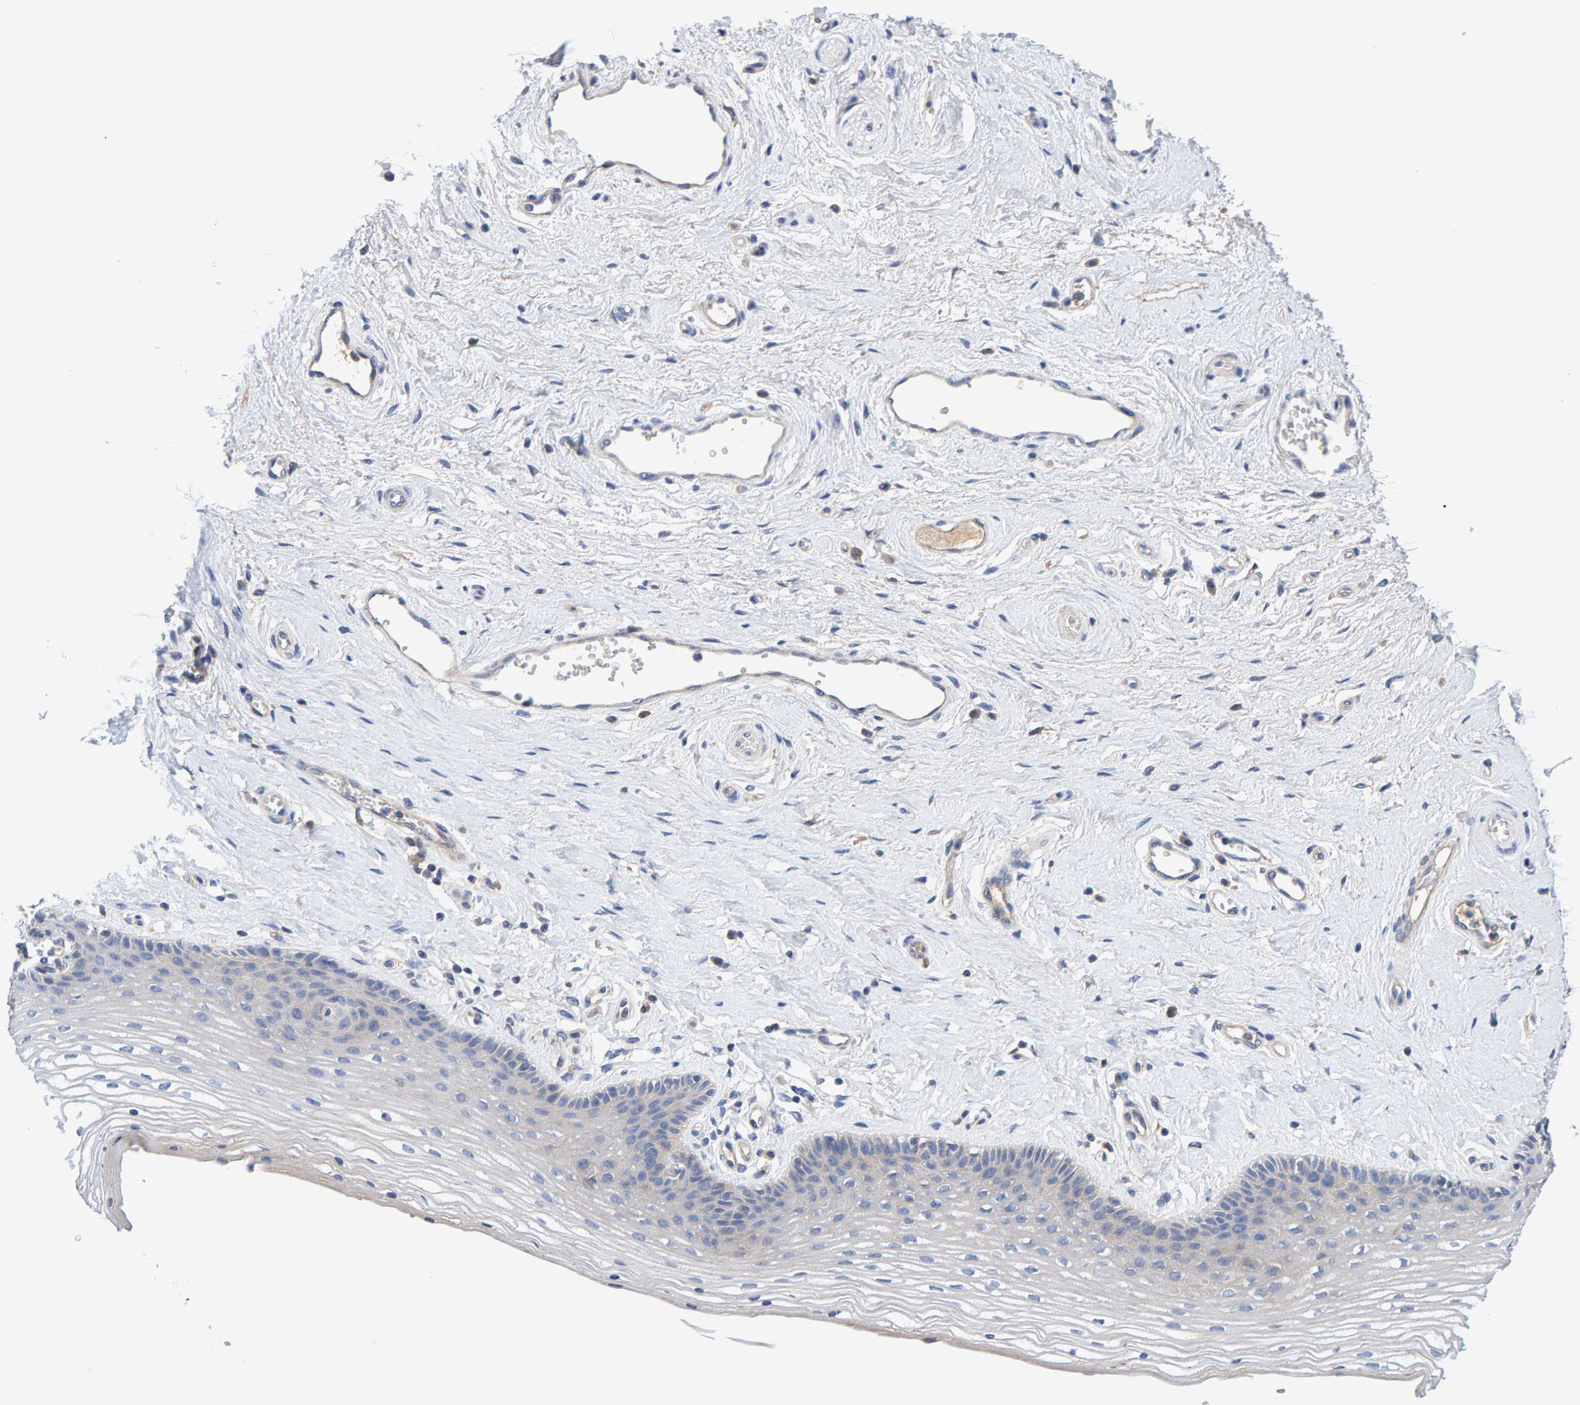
{"staining": {"intensity": "negative", "quantity": "none", "location": "none"}, "tissue": "vagina", "cell_type": "Squamous epithelial cells", "image_type": "normal", "snomed": [{"axis": "morphology", "description": "Normal tissue, NOS"}, {"axis": "topography", "description": "Vagina"}], "caption": "Immunohistochemistry of normal vagina displays no staining in squamous epithelial cells. (Stains: DAB immunohistochemistry with hematoxylin counter stain, Microscopy: brightfield microscopy at high magnification).", "gene": "EFR3A", "patient": {"sex": "female", "age": 46}}